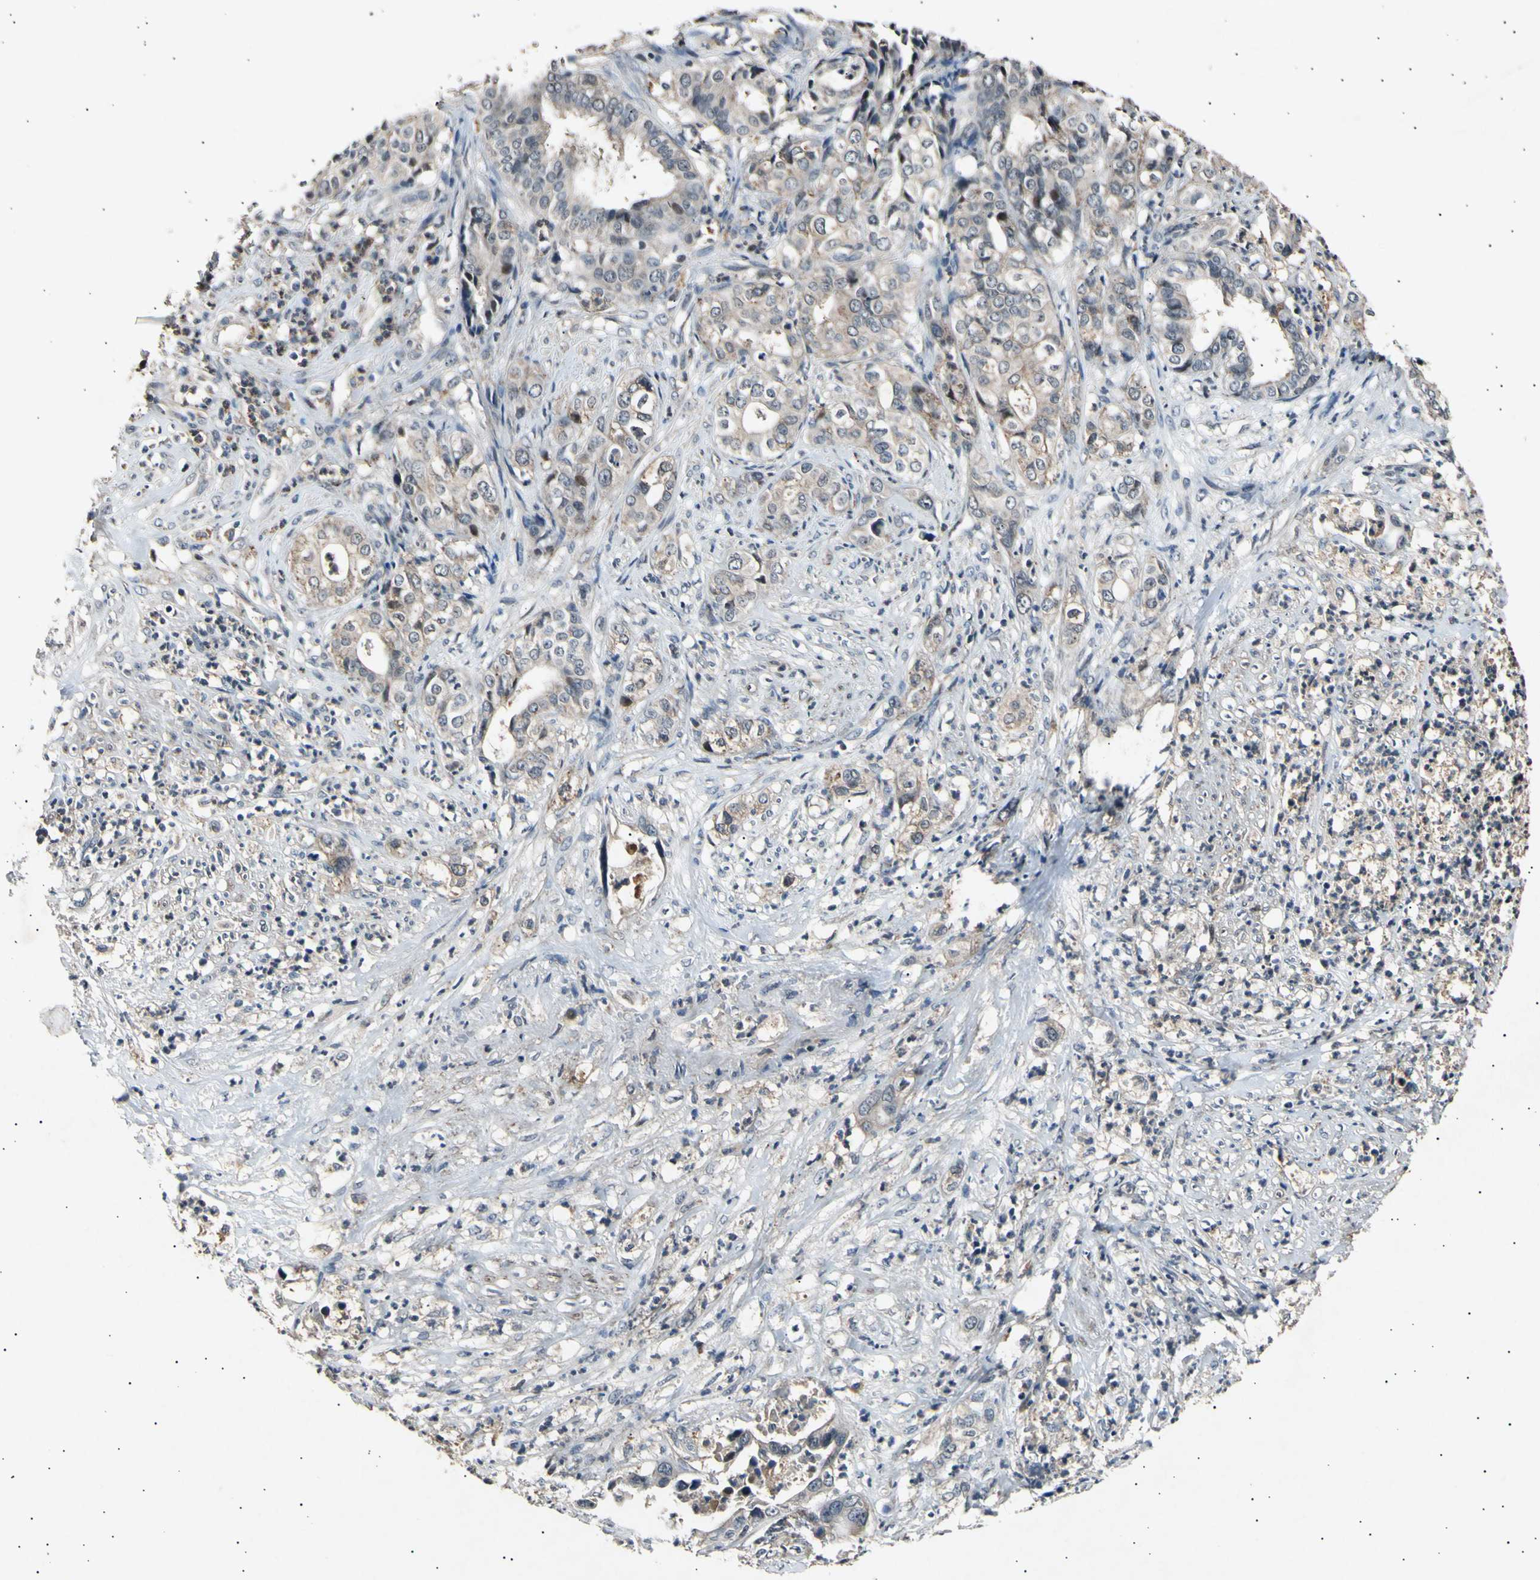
{"staining": {"intensity": "weak", "quantity": ">75%", "location": "cytoplasmic/membranous"}, "tissue": "liver cancer", "cell_type": "Tumor cells", "image_type": "cancer", "snomed": [{"axis": "morphology", "description": "Cholangiocarcinoma"}, {"axis": "topography", "description": "Liver"}], "caption": "Liver cholangiocarcinoma stained with DAB immunohistochemistry (IHC) displays low levels of weak cytoplasmic/membranous staining in approximately >75% of tumor cells.", "gene": "ADCY3", "patient": {"sex": "female", "age": 61}}